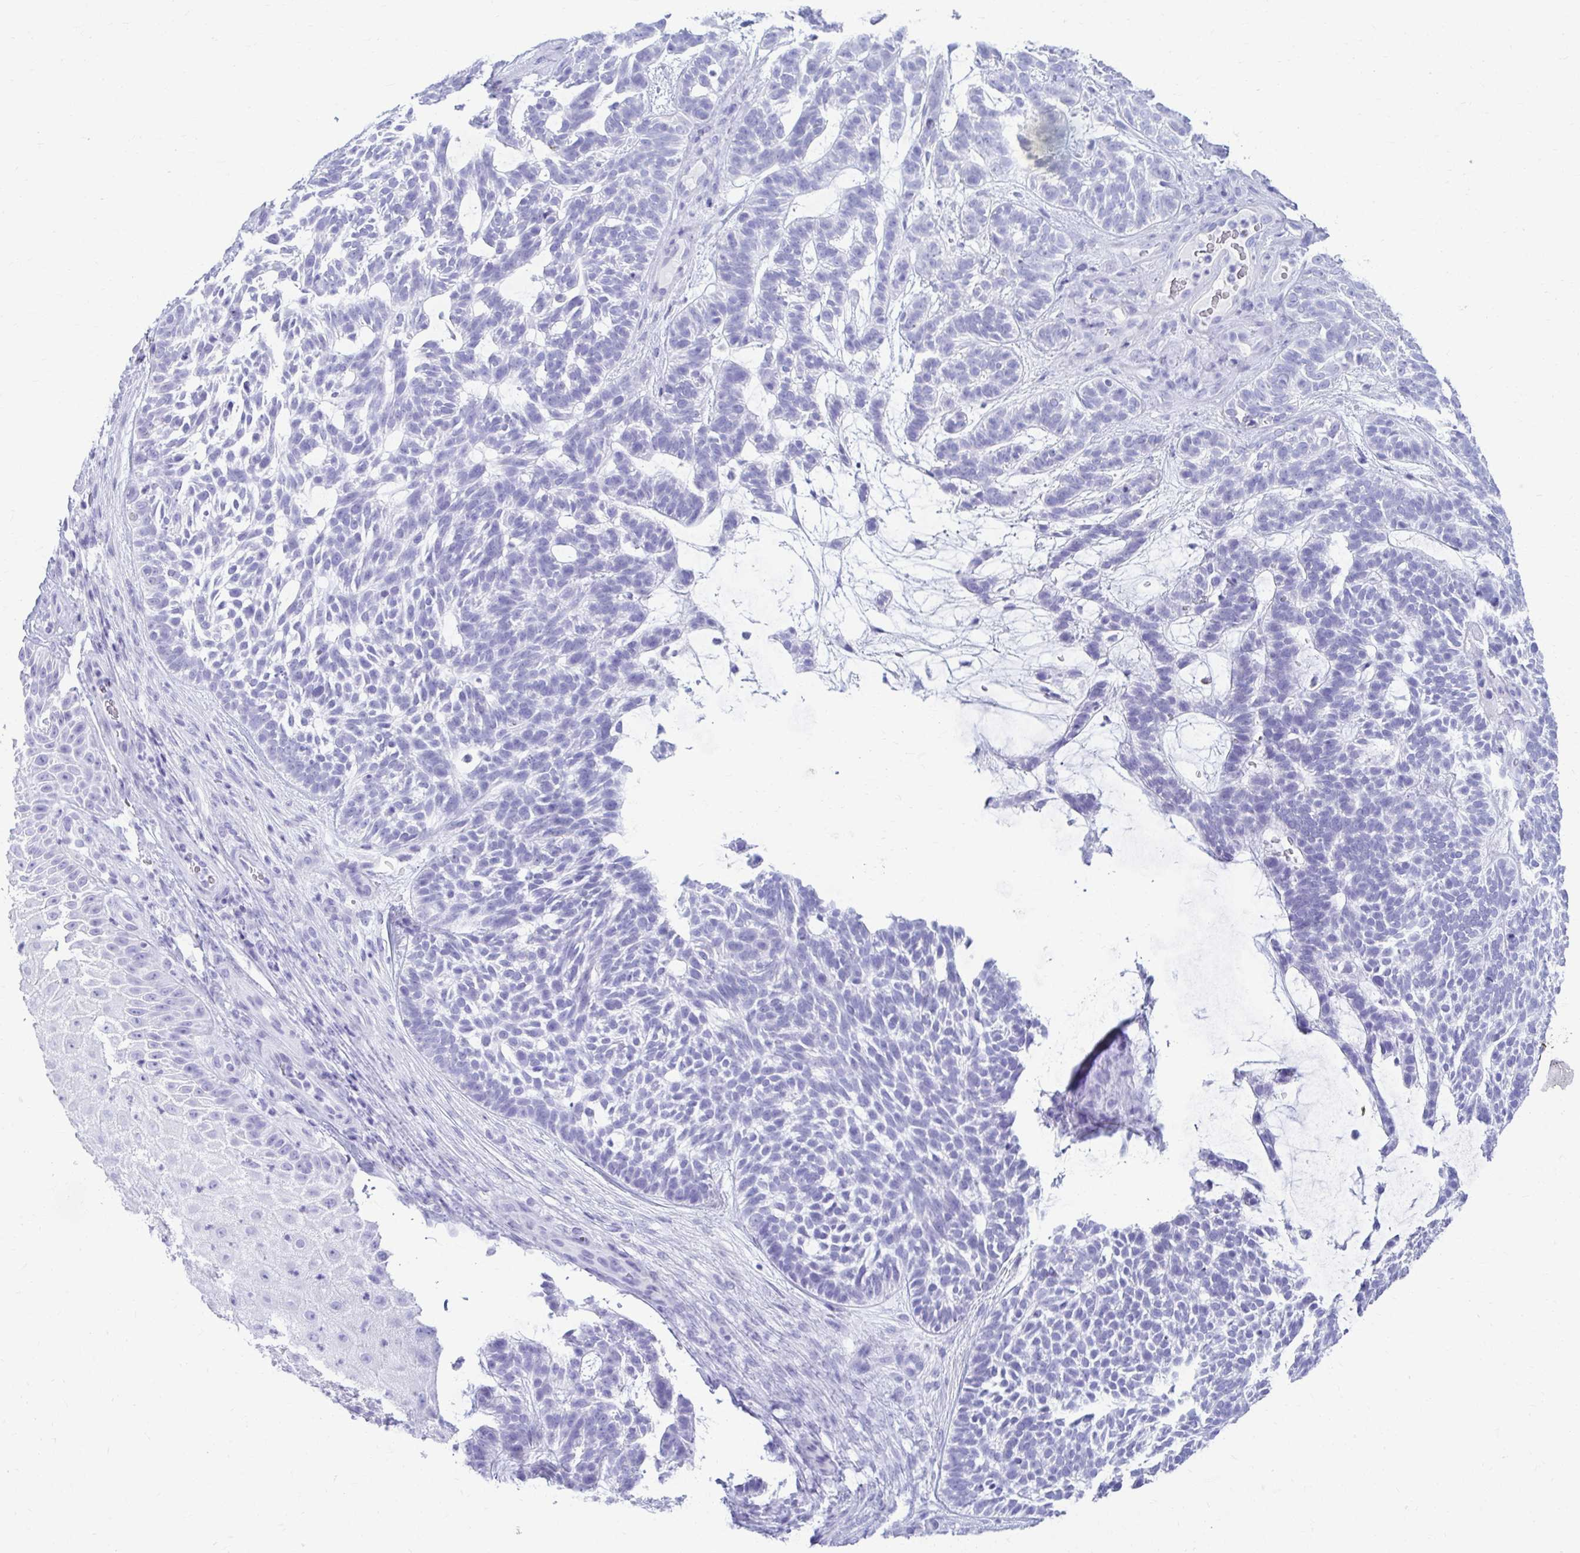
{"staining": {"intensity": "negative", "quantity": "none", "location": "none"}, "tissue": "skin cancer", "cell_type": "Tumor cells", "image_type": "cancer", "snomed": [{"axis": "morphology", "description": "Basal cell carcinoma"}, {"axis": "topography", "description": "Skin"}, {"axis": "topography", "description": "Skin, foot"}], "caption": "This is a image of immunohistochemistry (IHC) staining of skin cancer, which shows no positivity in tumor cells.", "gene": "ATP4B", "patient": {"sex": "female", "age": 77}}